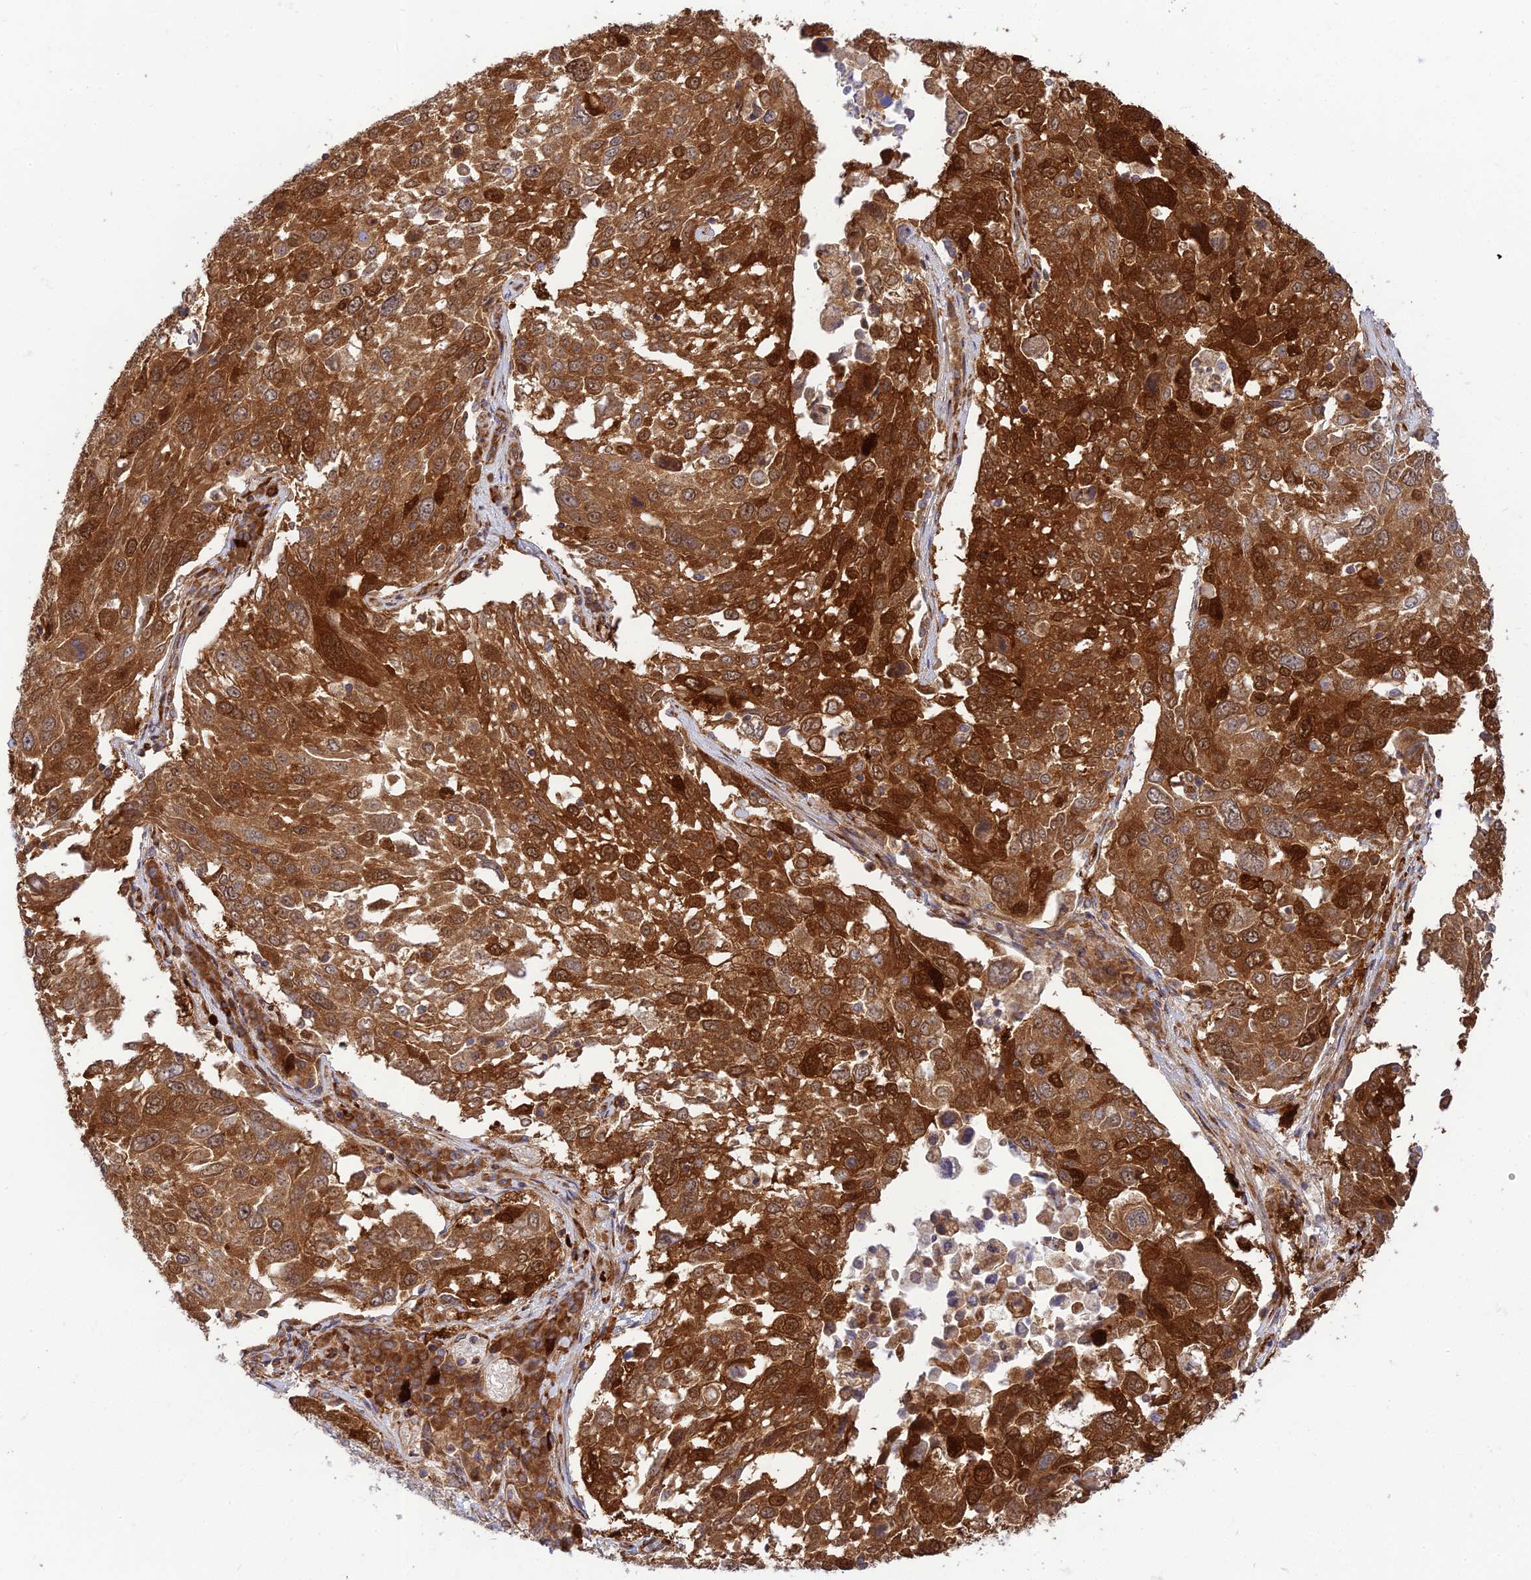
{"staining": {"intensity": "strong", "quantity": ">75%", "location": "cytoplasmic/membranous,nuclear"}, "tissue": "lung cancer", "cell_type": "Tumor cells", "image_type": "cancer", "snomed": [{"axis": "morphology", "description": "Squamous cell carcinoma, NOS"}, {"axis": "topography", "description": "Lung"}], "caption": "A photomicrograph of lung squamous cell carcinoma stained for a protein displays strong cytoplasmic/membranous and nuclear brown staining in tumor cells.", "gene": "PIMREG", "patient": {"sex": "male", "age": 65}}